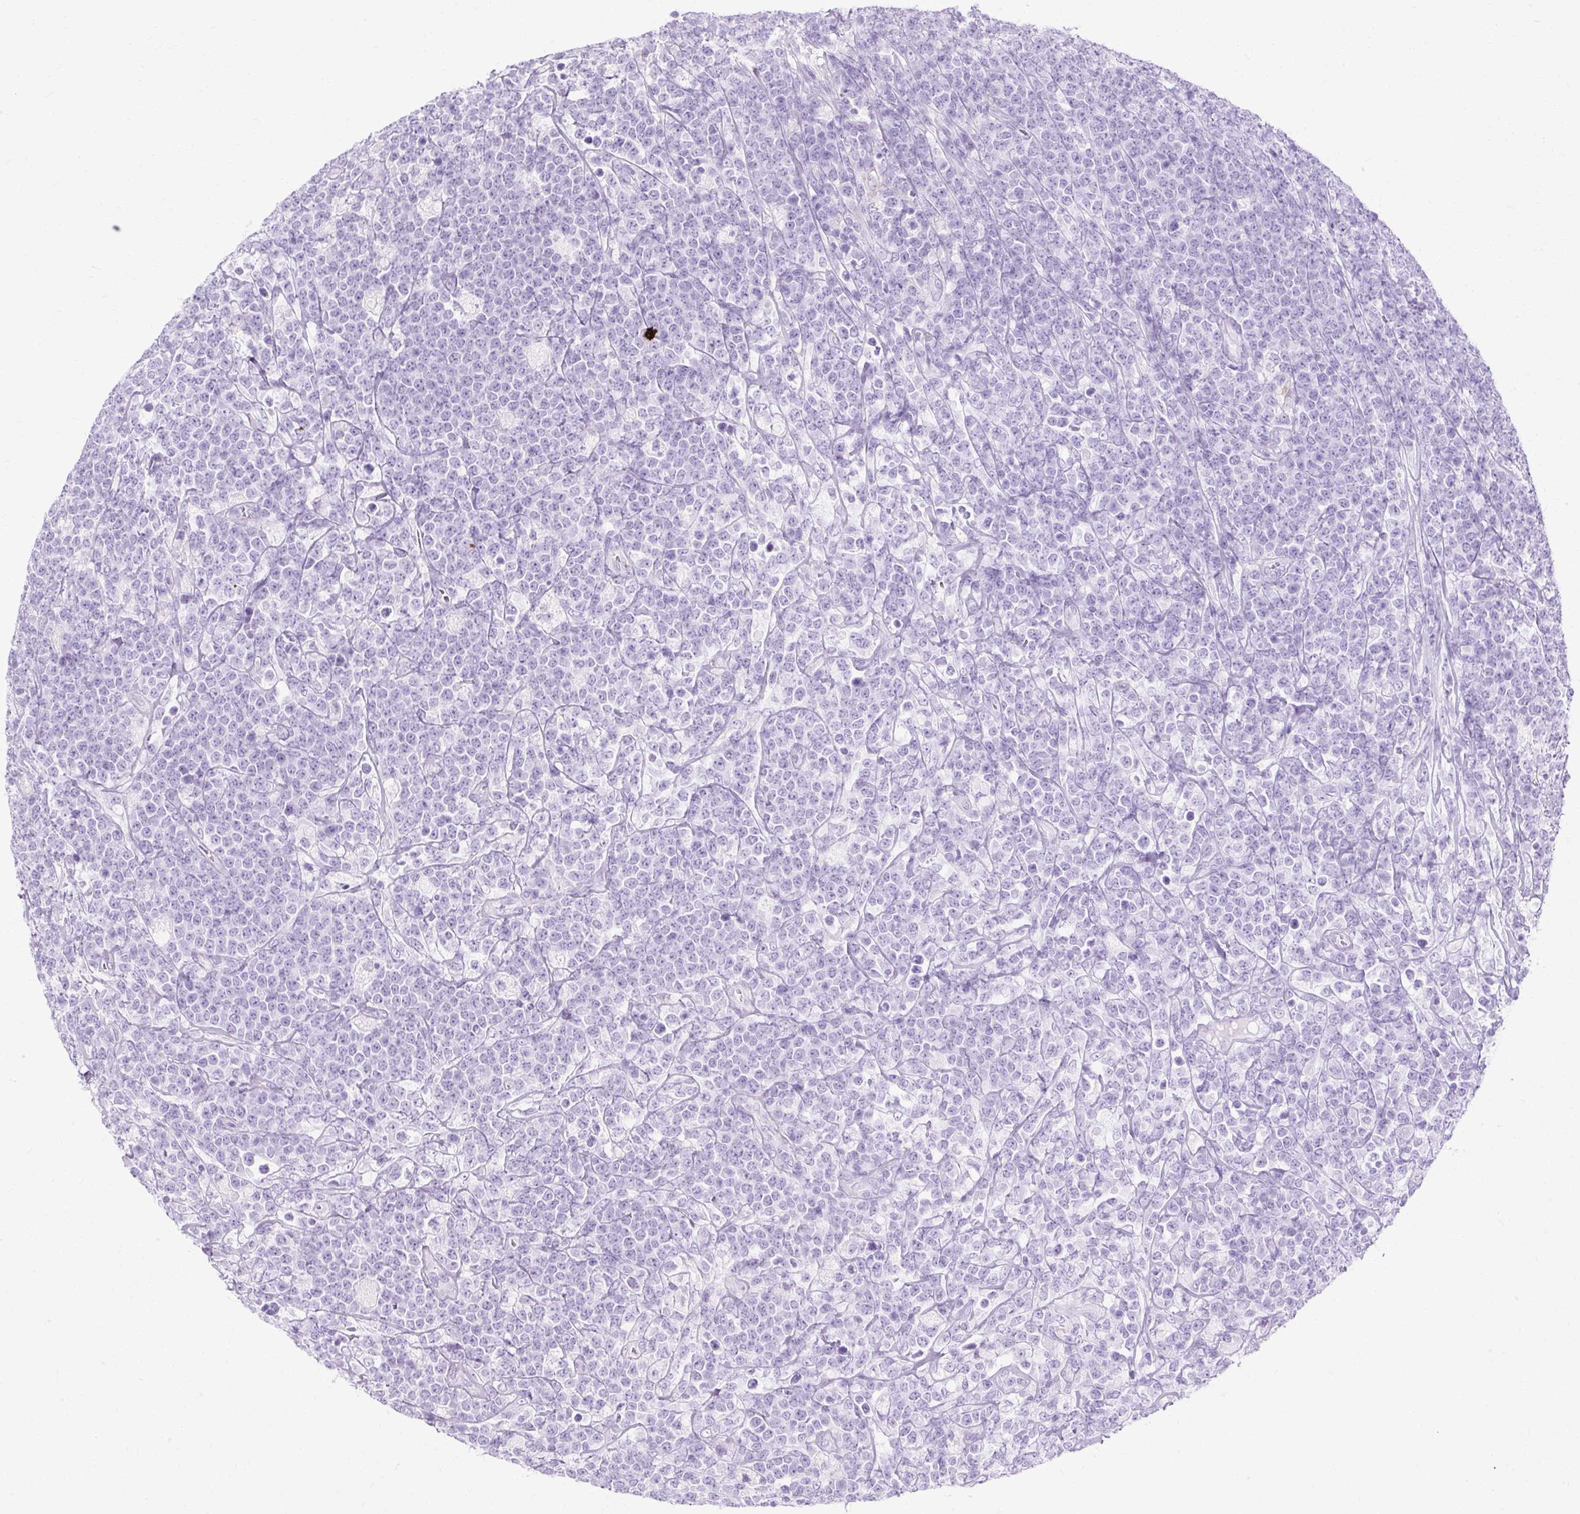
{"staining": {"intensity": "negative", "quantity": "none", "location": "none"}, "tissue": "lymphoma", "cell_type": "Tumor cells", "image_type": "cancer", "snomed": [{"axis": "morphology", "description": "Malignant lymphoma, non-Hodgkin's type, High grade"}, {"axis": "topography", "description": "Small intestine"}], "caption": "Tumor cells show no significant protein staining in lymphoma.", "gene": "HSD11B1", "patient": {"sex": "male", "age": 8}}